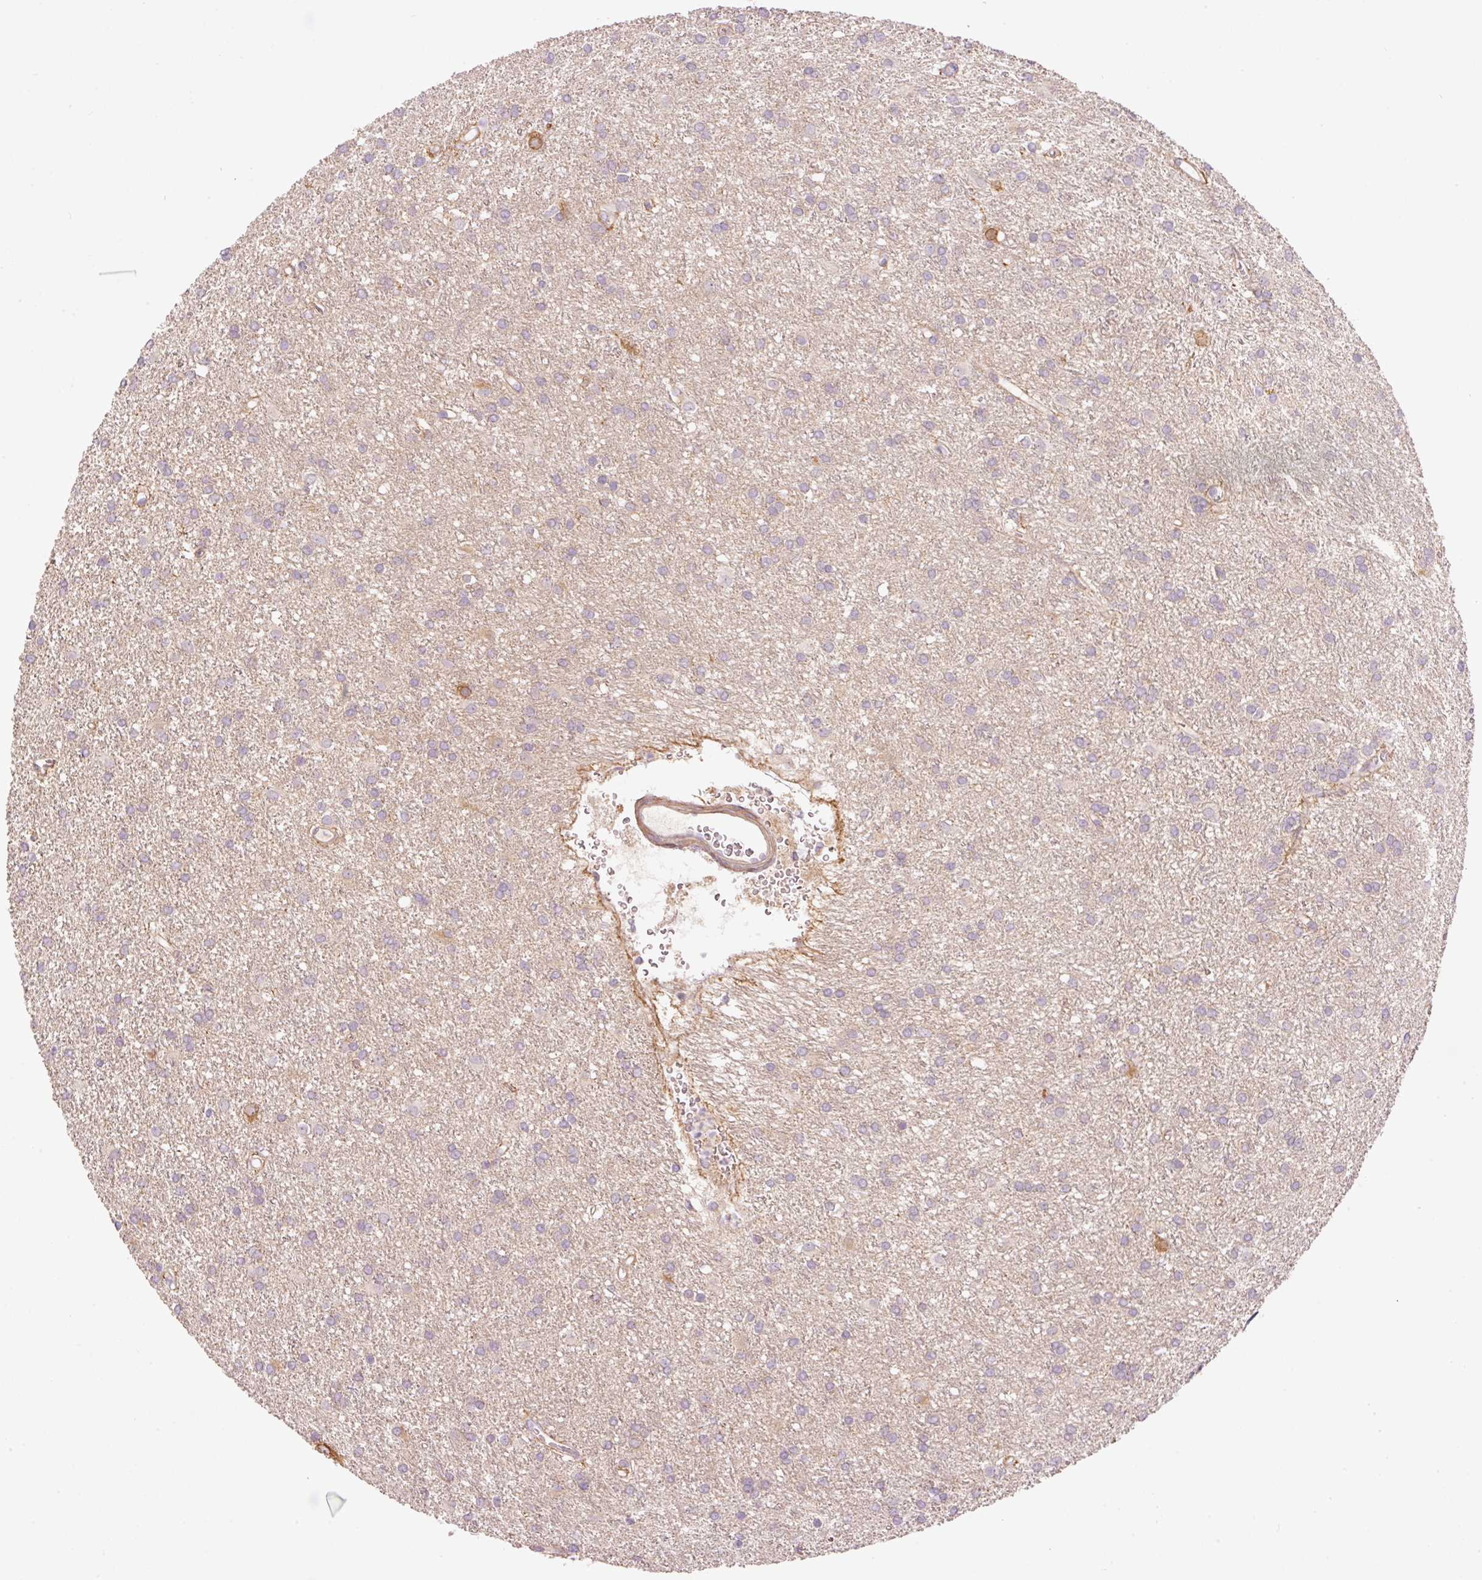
{"staining": {"intensity": "negative", "quantity": "none", "location": "none"}, "tissue": "glioma", "cell_type": "Tumor cells", "image_type": "cancer", "snomed": [{"axis": "morphology", "description": "Glioma, malignant, High grade"}, {"axis": "topography", "description": "Brain"}], "caption": "Malignant glioma (high-grade) was stained to show a protein in brown. There is no significant expression in tumor cells.", "gene": "SLC29A3", "patient": {"sex": "female", "age": 50}}